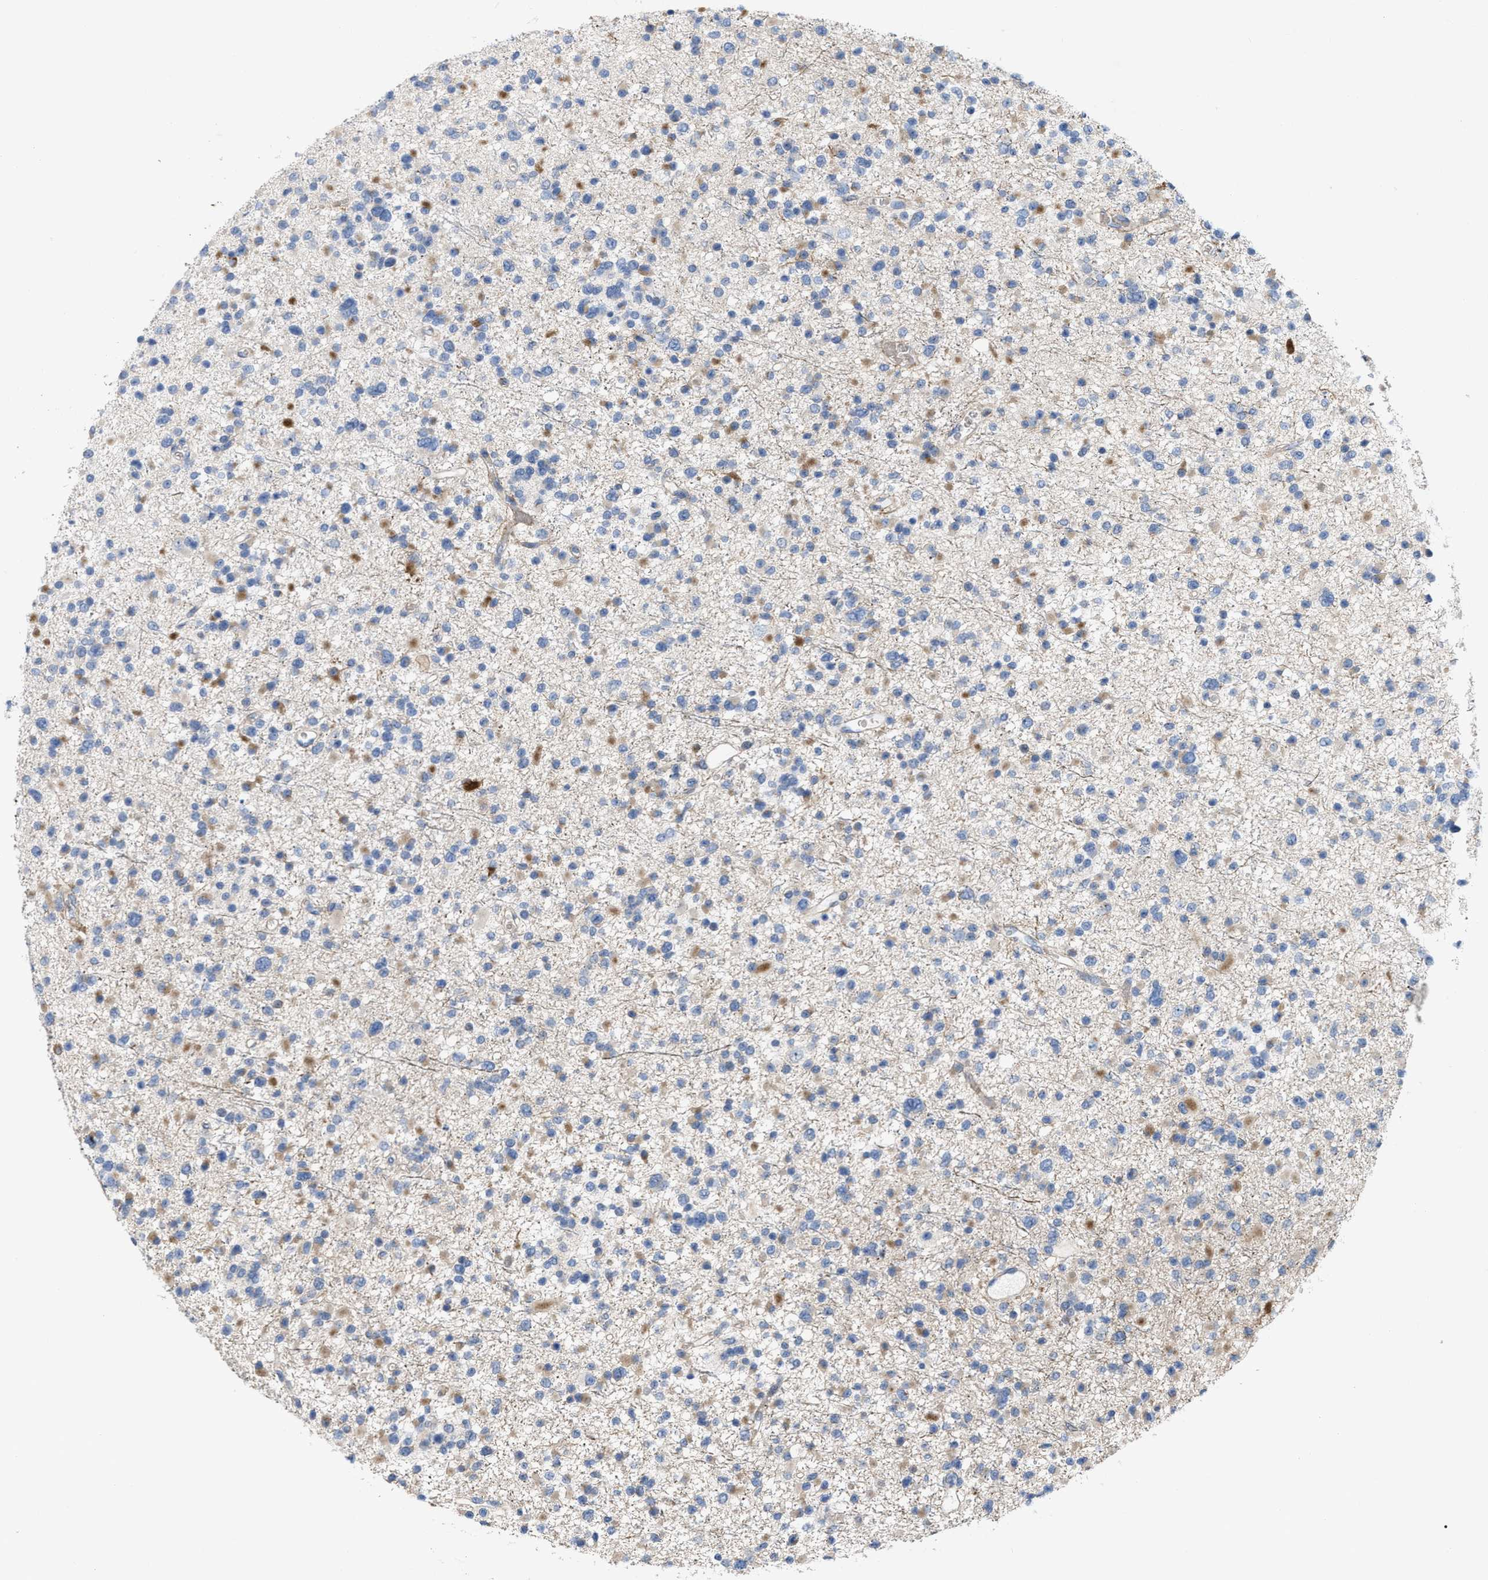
{"staining": {"intensity": "moderate", "quantity": "25%-75%", "location": "cytoplasmic/membranous"}, "tissue": "glioma", "cell_type": "Tumor cells", "image_type": "cancer", "snomed": [{"axis": "morphology", "description": "Glioma, malignant, Low grade"}, {"axis": "topography", "description": "Brain"}], "caption": "This is a photomicrograph of immunohistochemistry staining of glioma, which shows moderate expression in the cytoplasmic/membranous of tumor cells.", "gene": "POLR1F", "patient": {"sex": "female", "age": 22}}